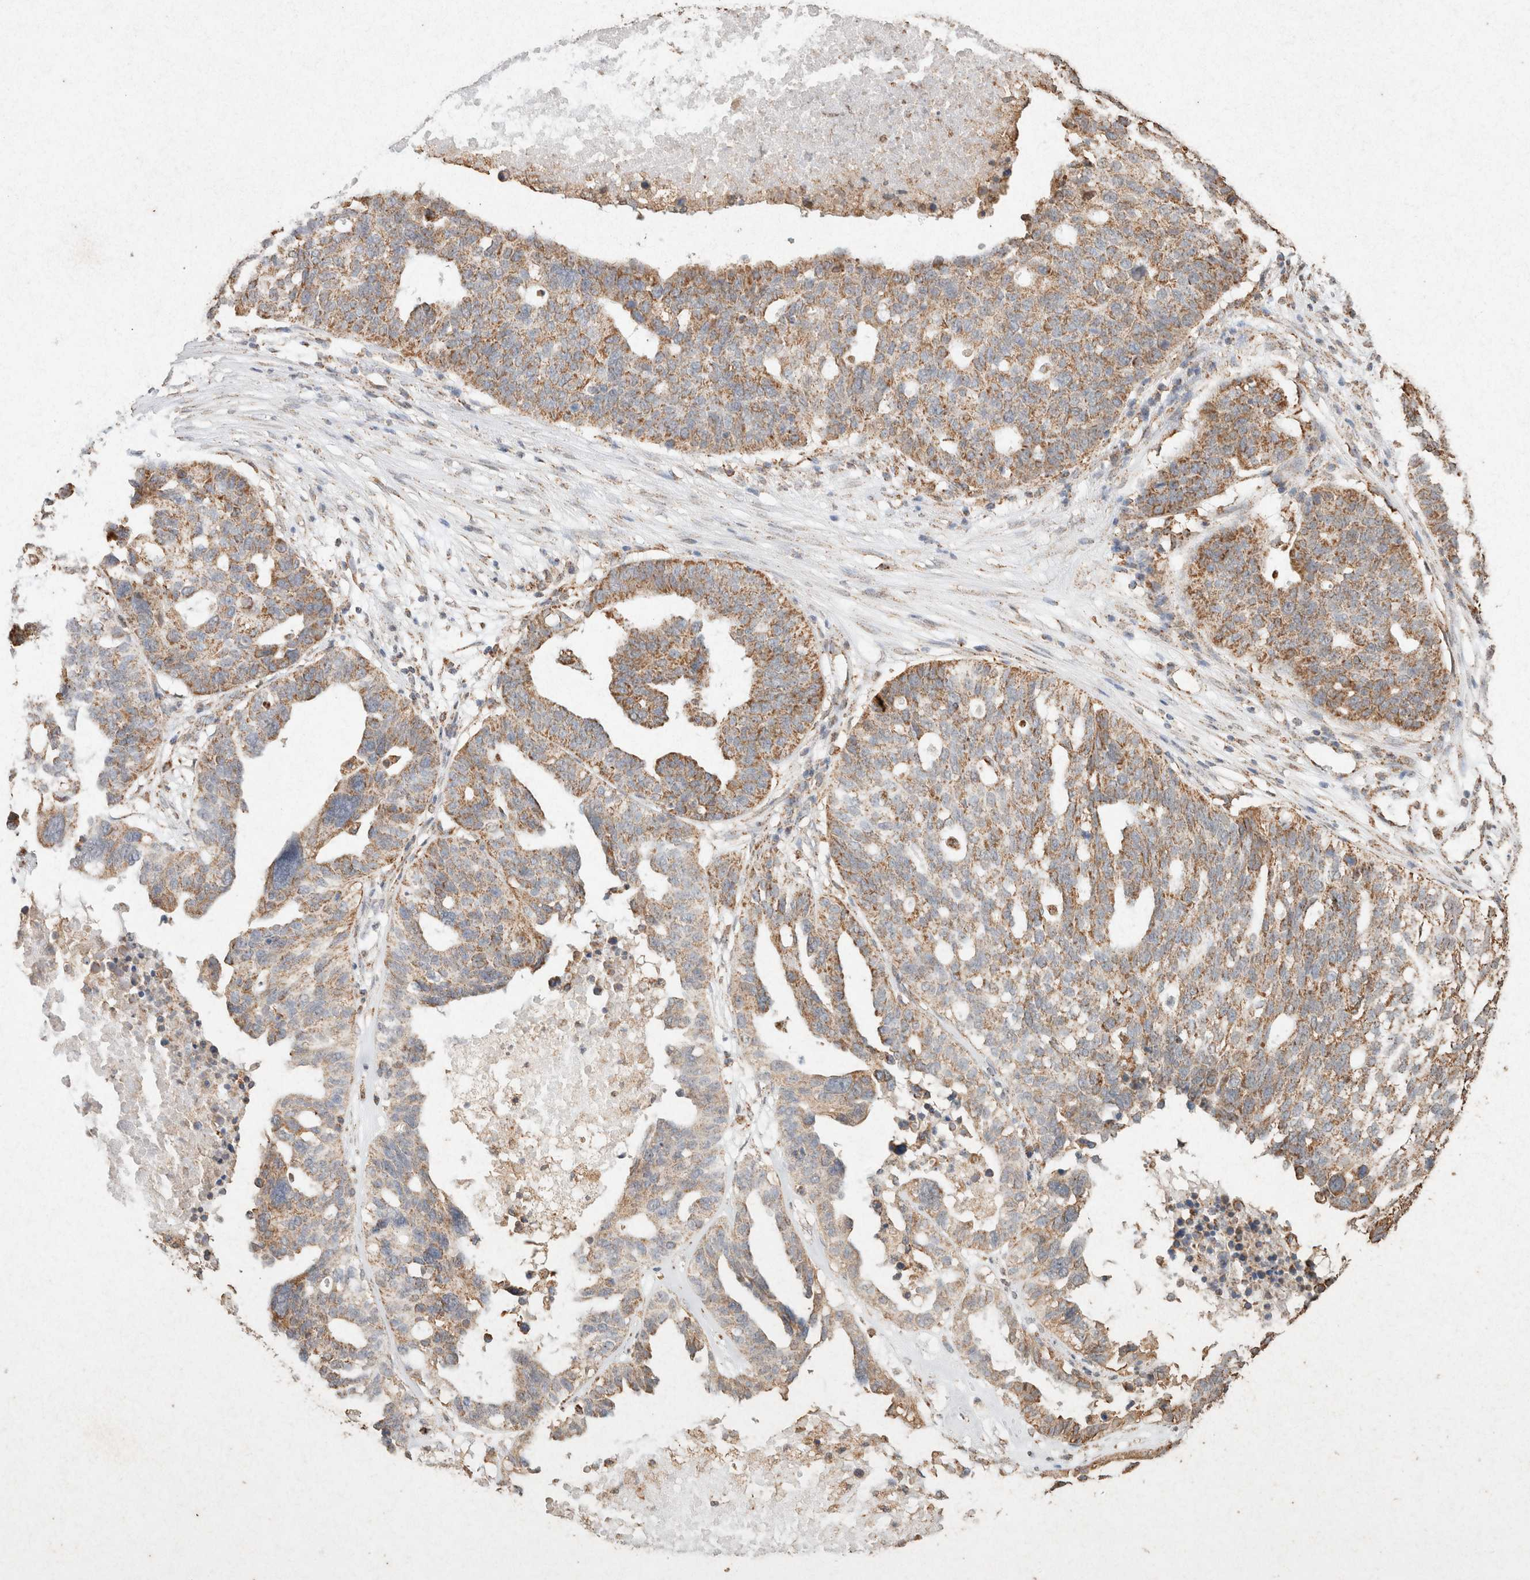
{"staining": {"intensity": "moderate", "quantity": ">75%", "location": "cytoplasmic/membranous"}, "tissue": "ovarian cancer", "cell_type": "Tumor cells", "image_type": "cancer", "snomed": [{"axis": "morphology", "description": "Cystadenocarcinoma, serous, NOS"}, {"axis": "topography", "description": "Ovary"}], "caption": "Protein staining of serous cystadenocarcinoma (ovarian) tissue reveals moderate cytoplasmic/membranous expression in about >75% of tumor cells.", "gene": "SDC2", "patient": {"sex": "female", "age": 59}}